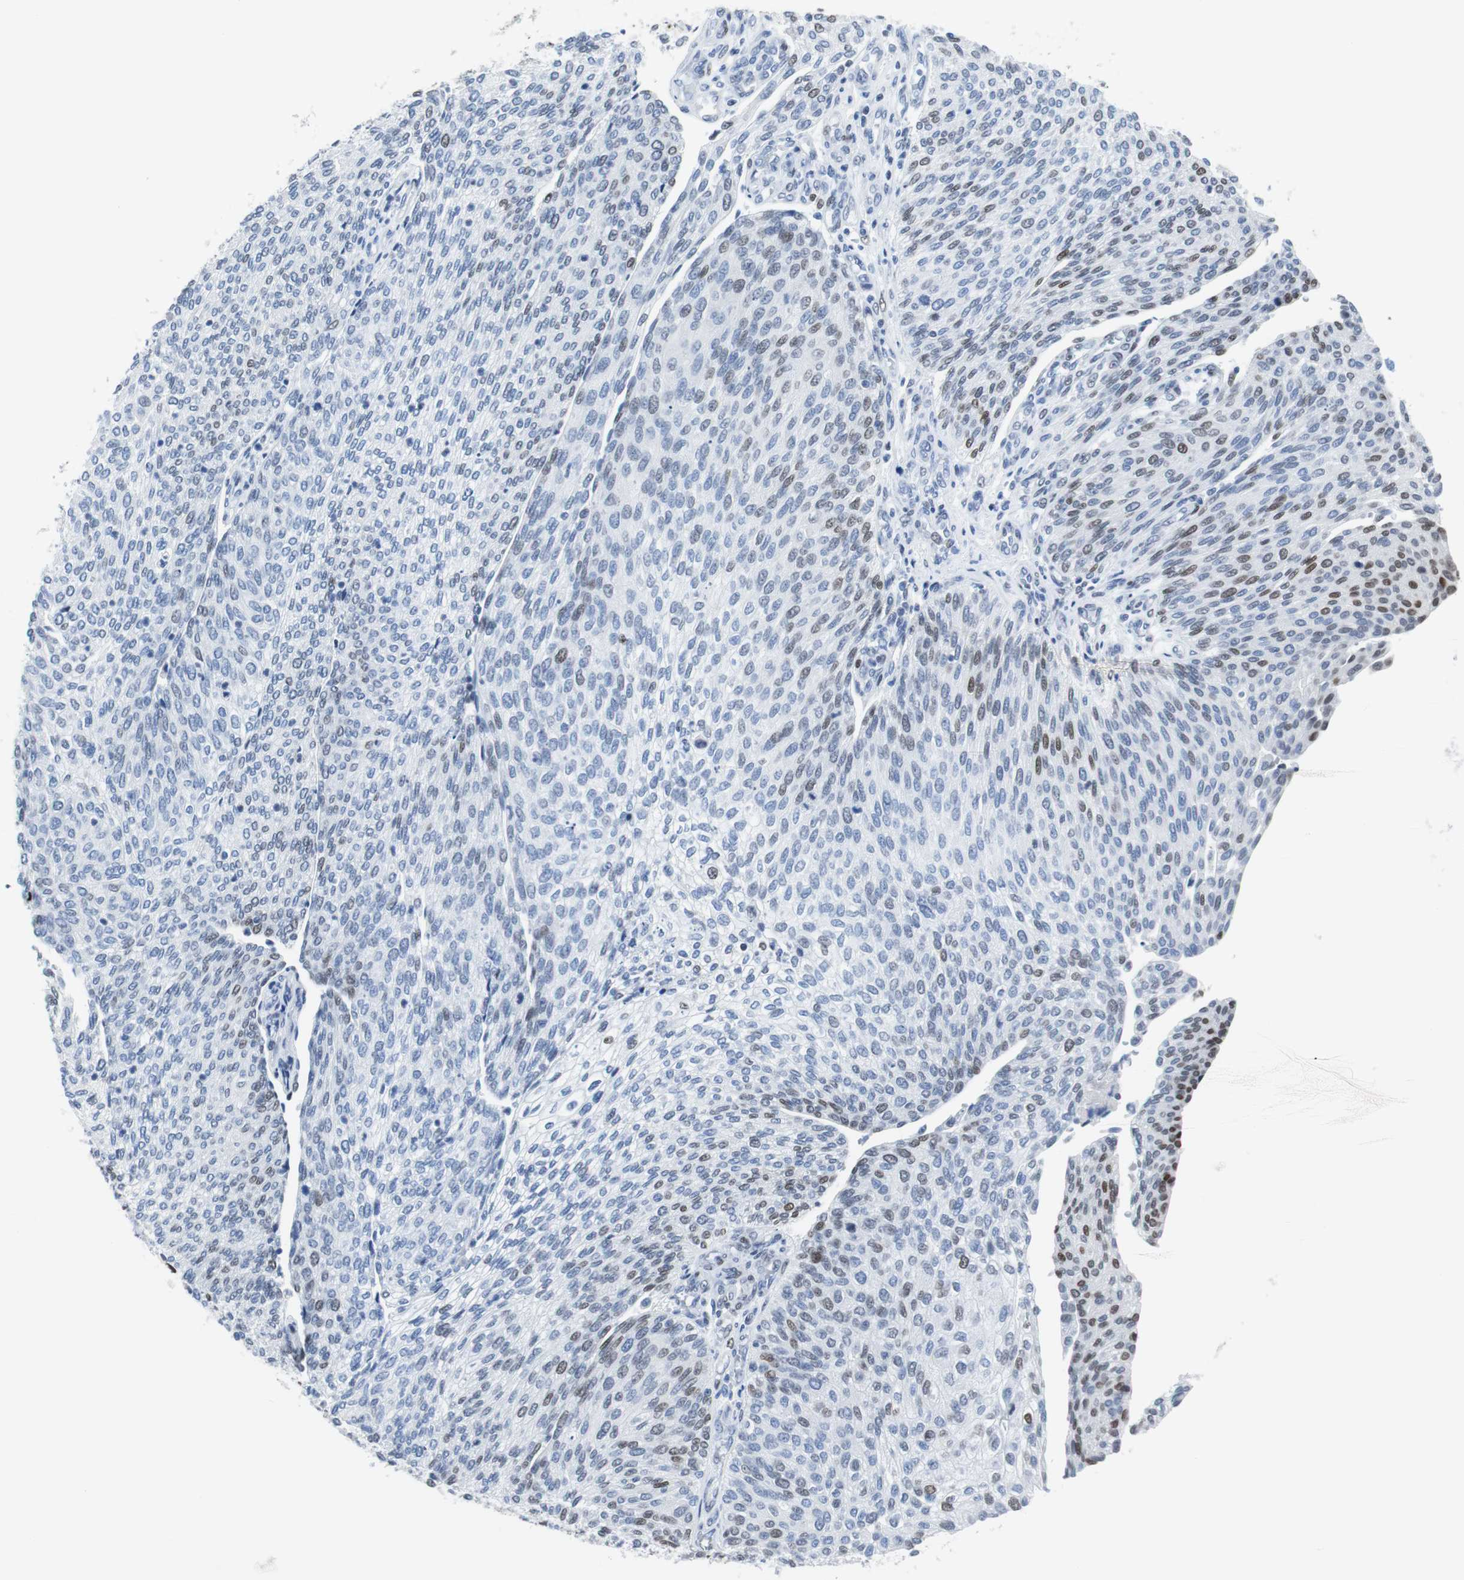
{"staining": {"intensity": "moderate", "quantity": "25%-75%", "location": "nuclear"}, "tissue": "urothelial cancer", "cell_type": "Tumor cells", "image_type": "cancer", "snomed": [{"axis": "morphology", "description": "Urothelial carcinoma, Low grade"}, {"axis": "topography", "description": "Urinary bladder"}], "caption": "This histopathology image reveals urothelial carcinoma (low-grade) stained with IHC to label a protein in brown. The nuclear of tumor cells show moderate positivity for the protein. Nuclei are counter-stained blue.", "gene": "JUN", "patient": {"sex": "female", "age": 79}}